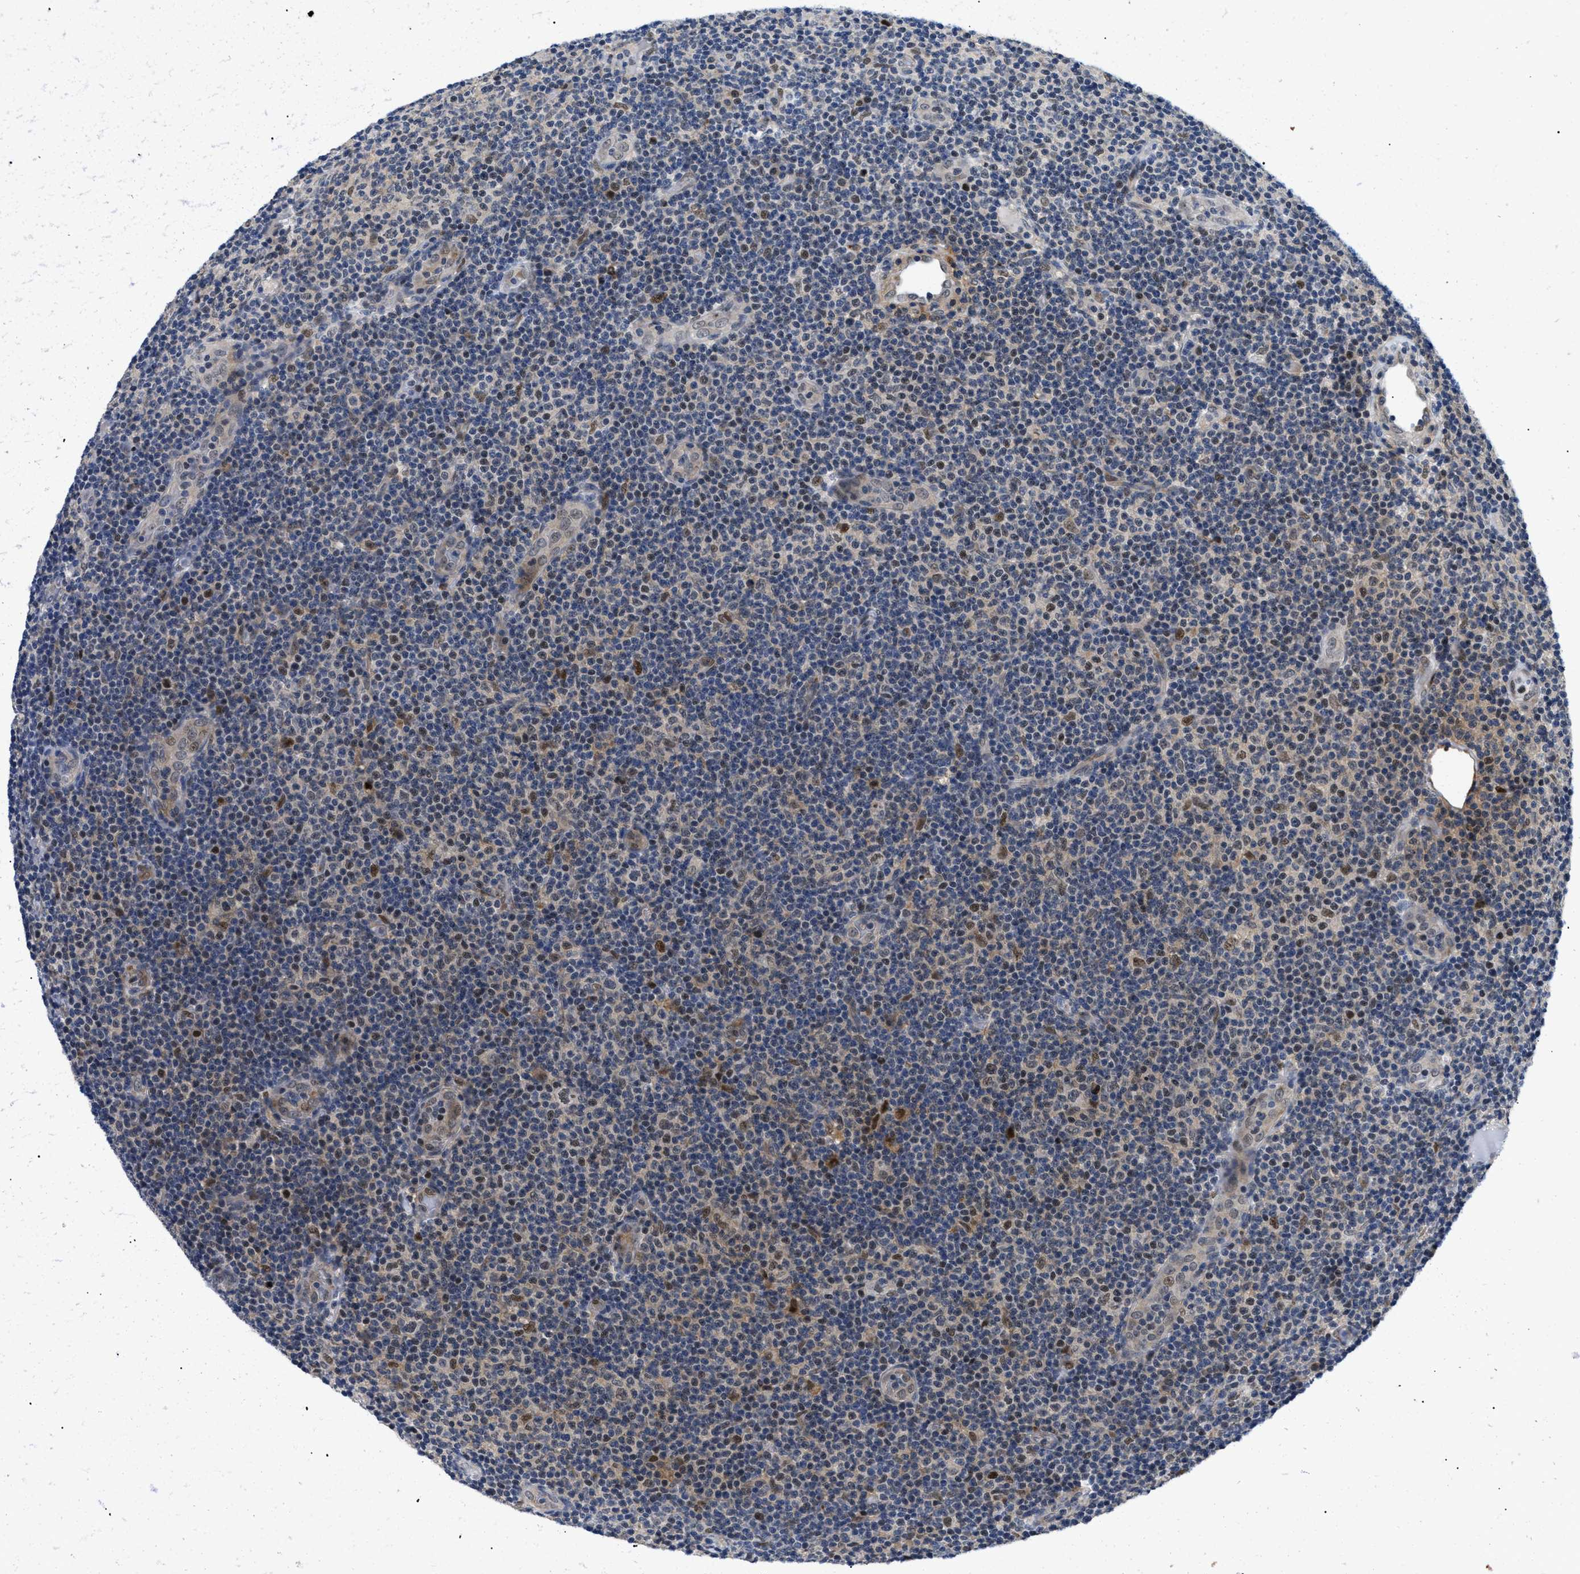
{"staining": {"intensity": "moderate", "quantity": "<25%", "location": "nuclear"}, "tissue": "lymphoma", "cell_type": "Tumor cells", "image_type": "cancer", "snomed": [{"axis": "morphology", "description": "Malignant lymphoma, non-Hodgkin's type, Low grade"}, {"axis": "topography", "description": "Lymph node"}], "caption": "A low amount of moderate nuclear positivity is identified in approximately <25% of tumor cells in low-grade malignant lymphoma, non-Hodgkin's type tissue. (DAB = brown stain, brightfield microscopy at high magnification).", "gene": "SLC29A2", "patient": {"sex": "male", "age": 83}}